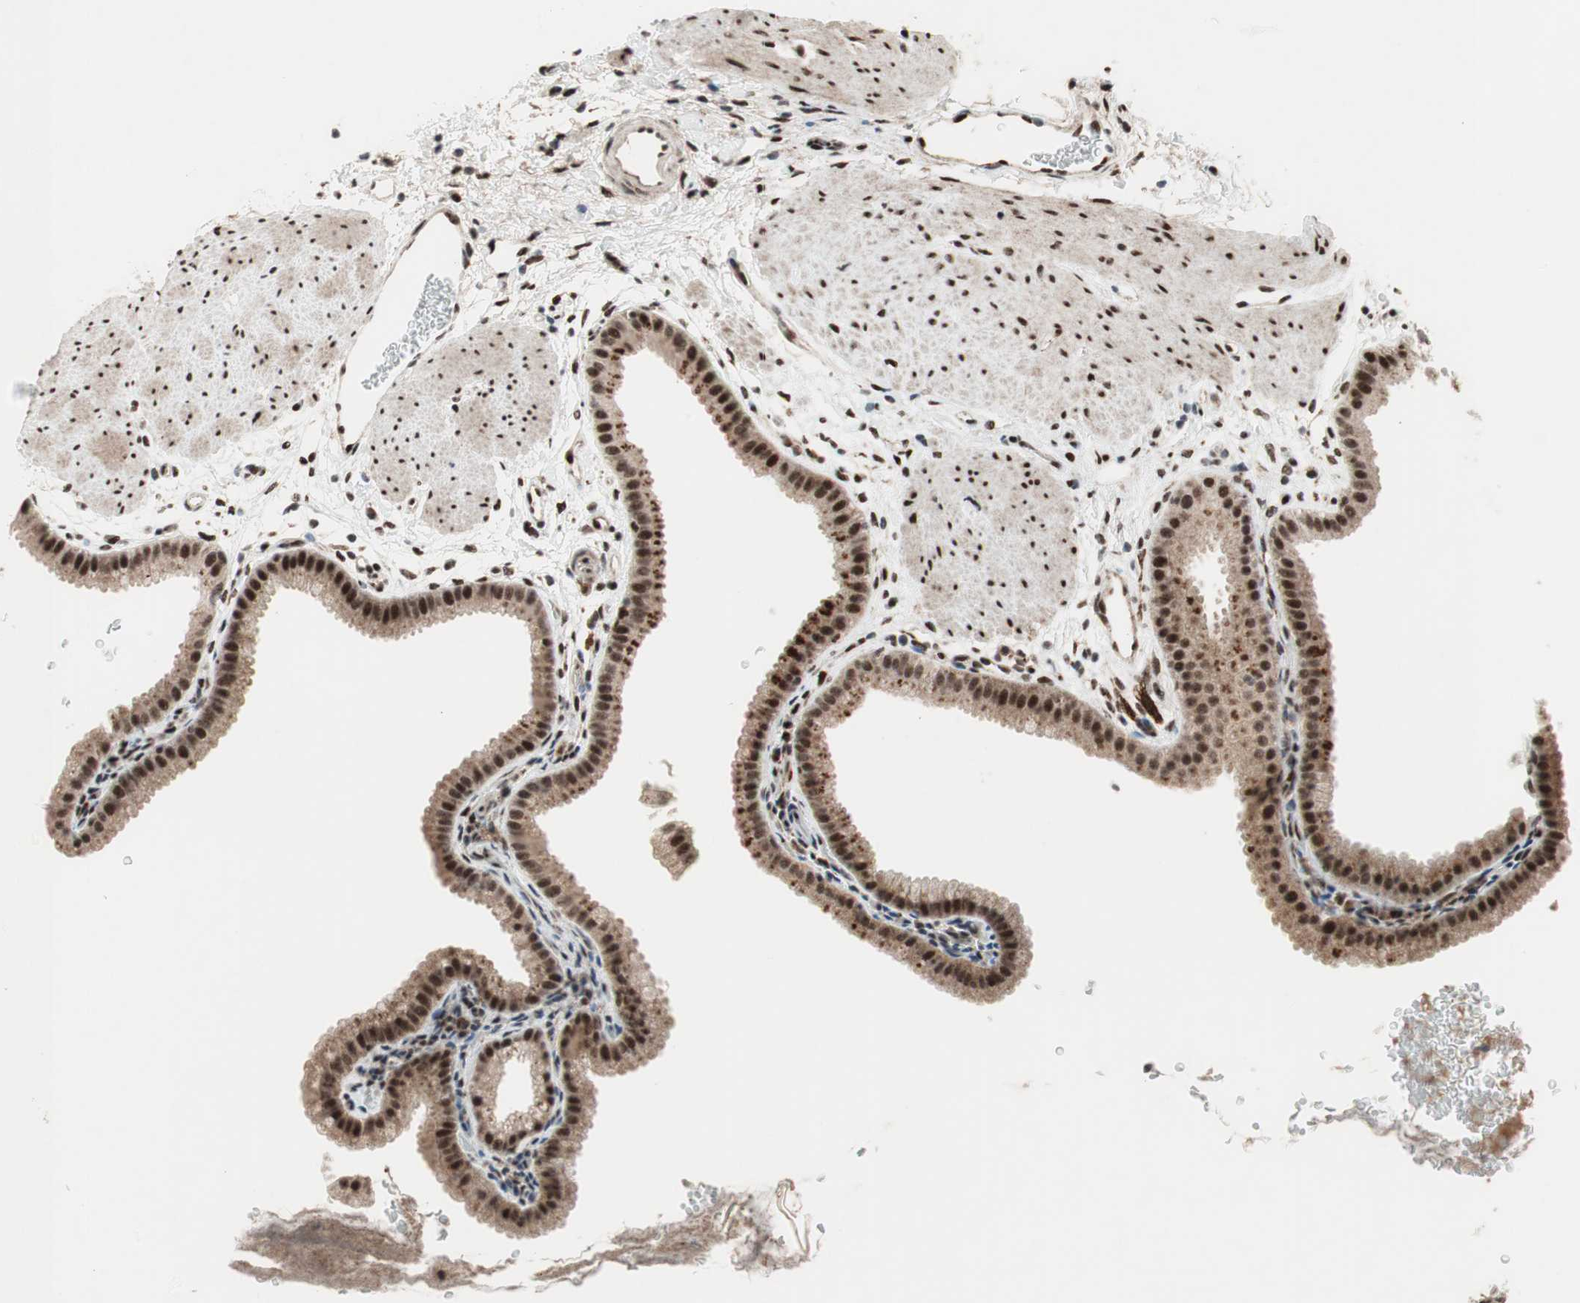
{"staining": {"intensity": "strong", "quantity": ">75%", "location": "nuclear"}, "tissue": "gallbladder", "cell_type": "Glandular cells", "image_type": "normal", "snomed": [{"axis": "morphology", "description": "Normal tissue, NOS"}, {"axis": "topography", "description": "Gallbladder"}], "caption": "Immunohistochemistry photomicrograph of benign gallbladder stained for a protein (brown), which exhibits high levels of strong nuclear expression in approximately >75% of glandular cells.", "gene": "TCF12", "patient": {"sex": "female", "age": 64}}